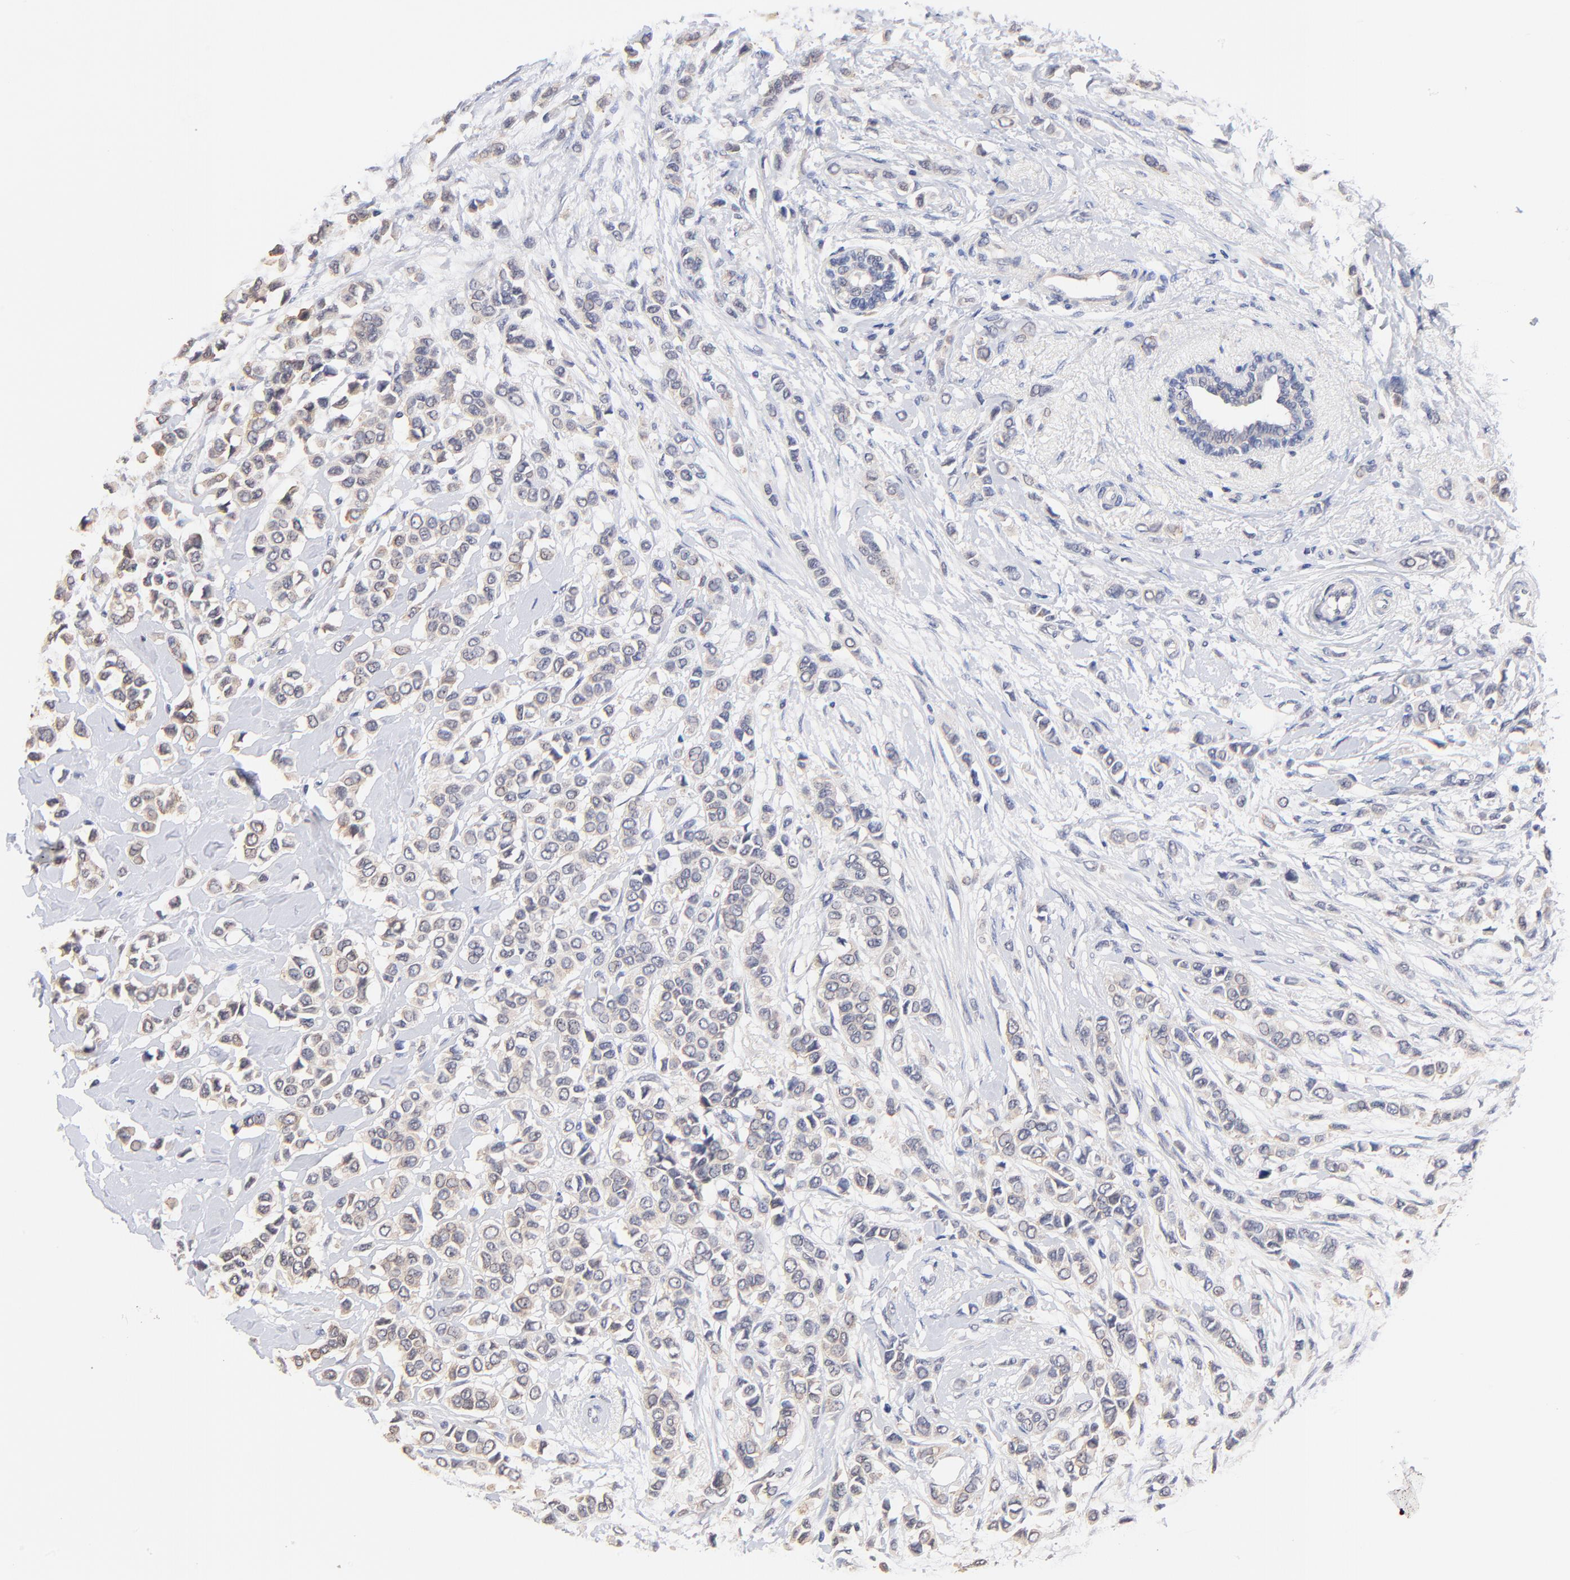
{"staining": {"intensity": "weak", "quantity": ">75%", "location": "cytoplasmic/membranous"}, "tissue": "breast cancer", "cell_type": "Tumor cells", "image_type": "cancer", "snomed": [{"axis": "morphology", "description": "Lobular carcinoma"}, {"axis": "topography", "description": "Breast"}], "caption": "High-magnification brightfield microscopy of lobular carcinoma (breast) stained with DAB (brown) and counterstained with hematoxylin (blue). tumor cells exhibit weak cytoplasmic/membranous expression is appreciated in about>75% of cells.", "gene": "RIBC2", "patient": {"sex": "female", "age": 51}}